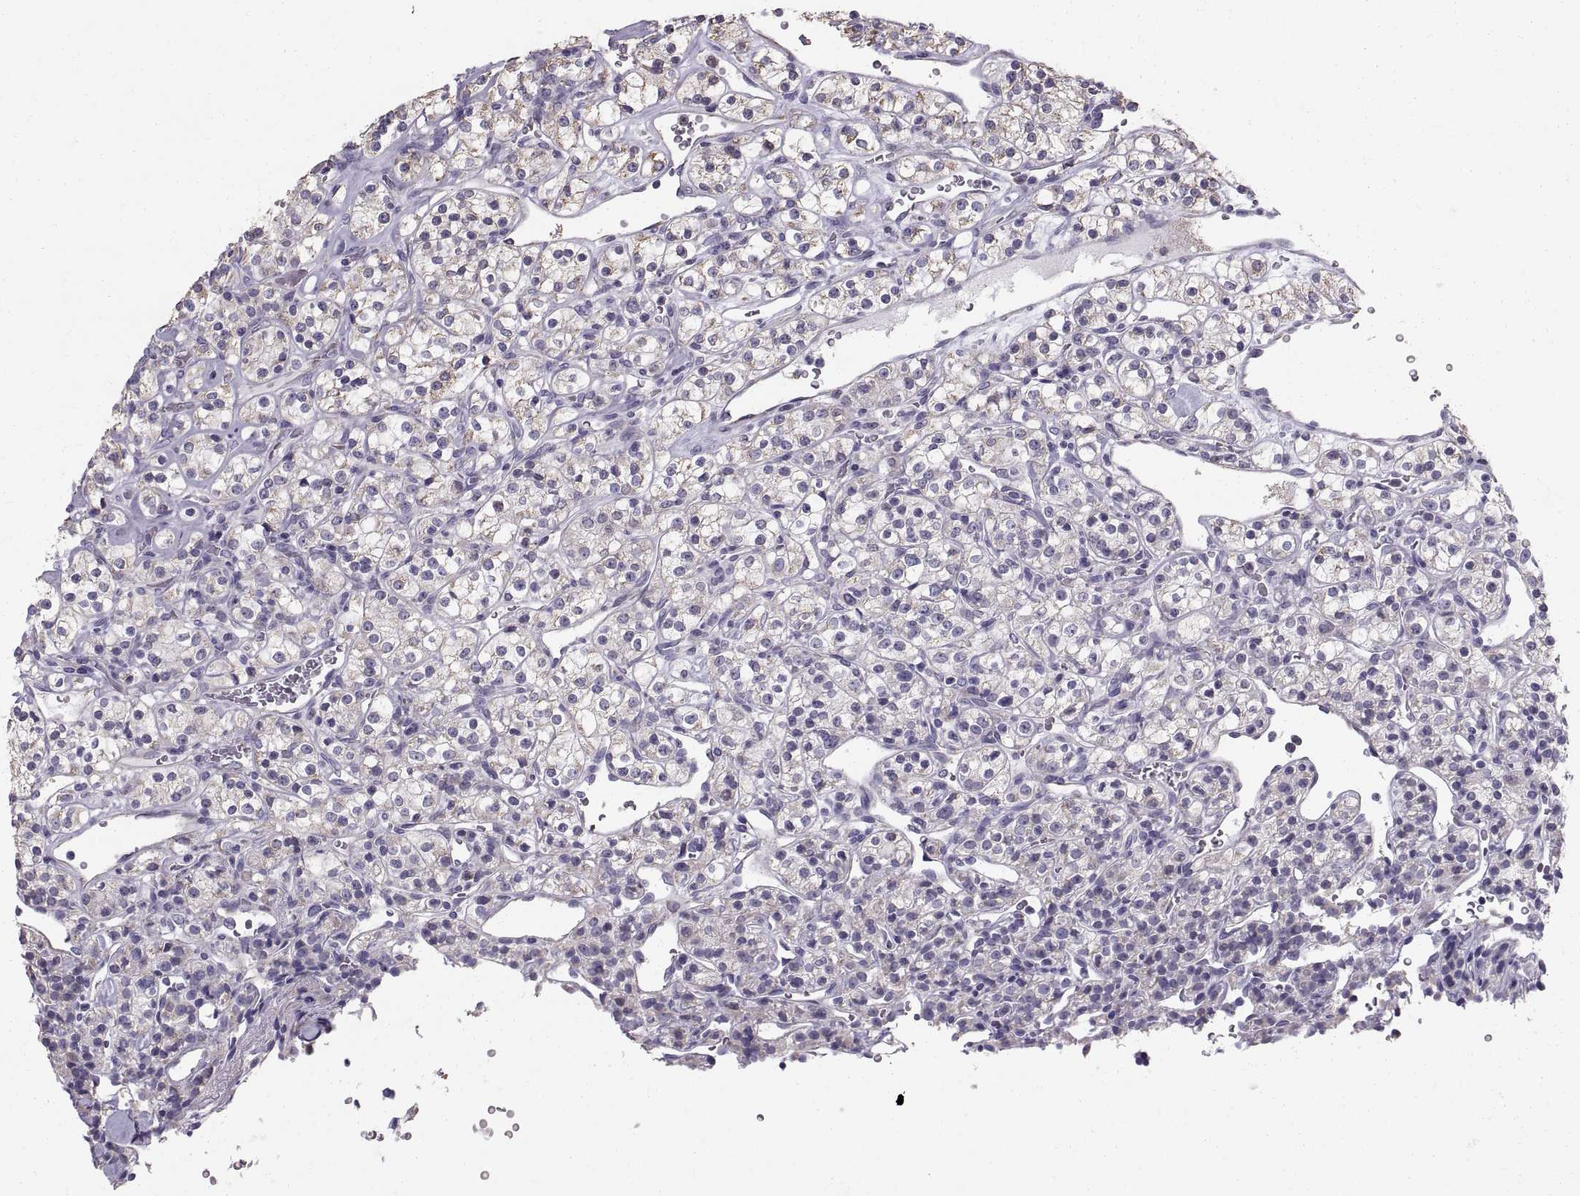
{"staining": {"intensity": "weak", "quantity": ">75%", "location": "cytoplasmic/membranous"}, "tissue": "renal cancer", "cell_type": "Tumor cells", "image_type": "cancer", "snomed": [{"axis": "morphology", "description": "Adenocarcinoma, NOS"}, {"axis": "topography", "description": "Kidney"}], "caption": "A brown stain shows weak cytoplasmic/membranous expression of a protein in human renal cancer tumor cells. (DAB IHC with brightfield microscopy, high magnification).", "gene": "STMND1", "patient": {"sex": "male", "age": 77}}